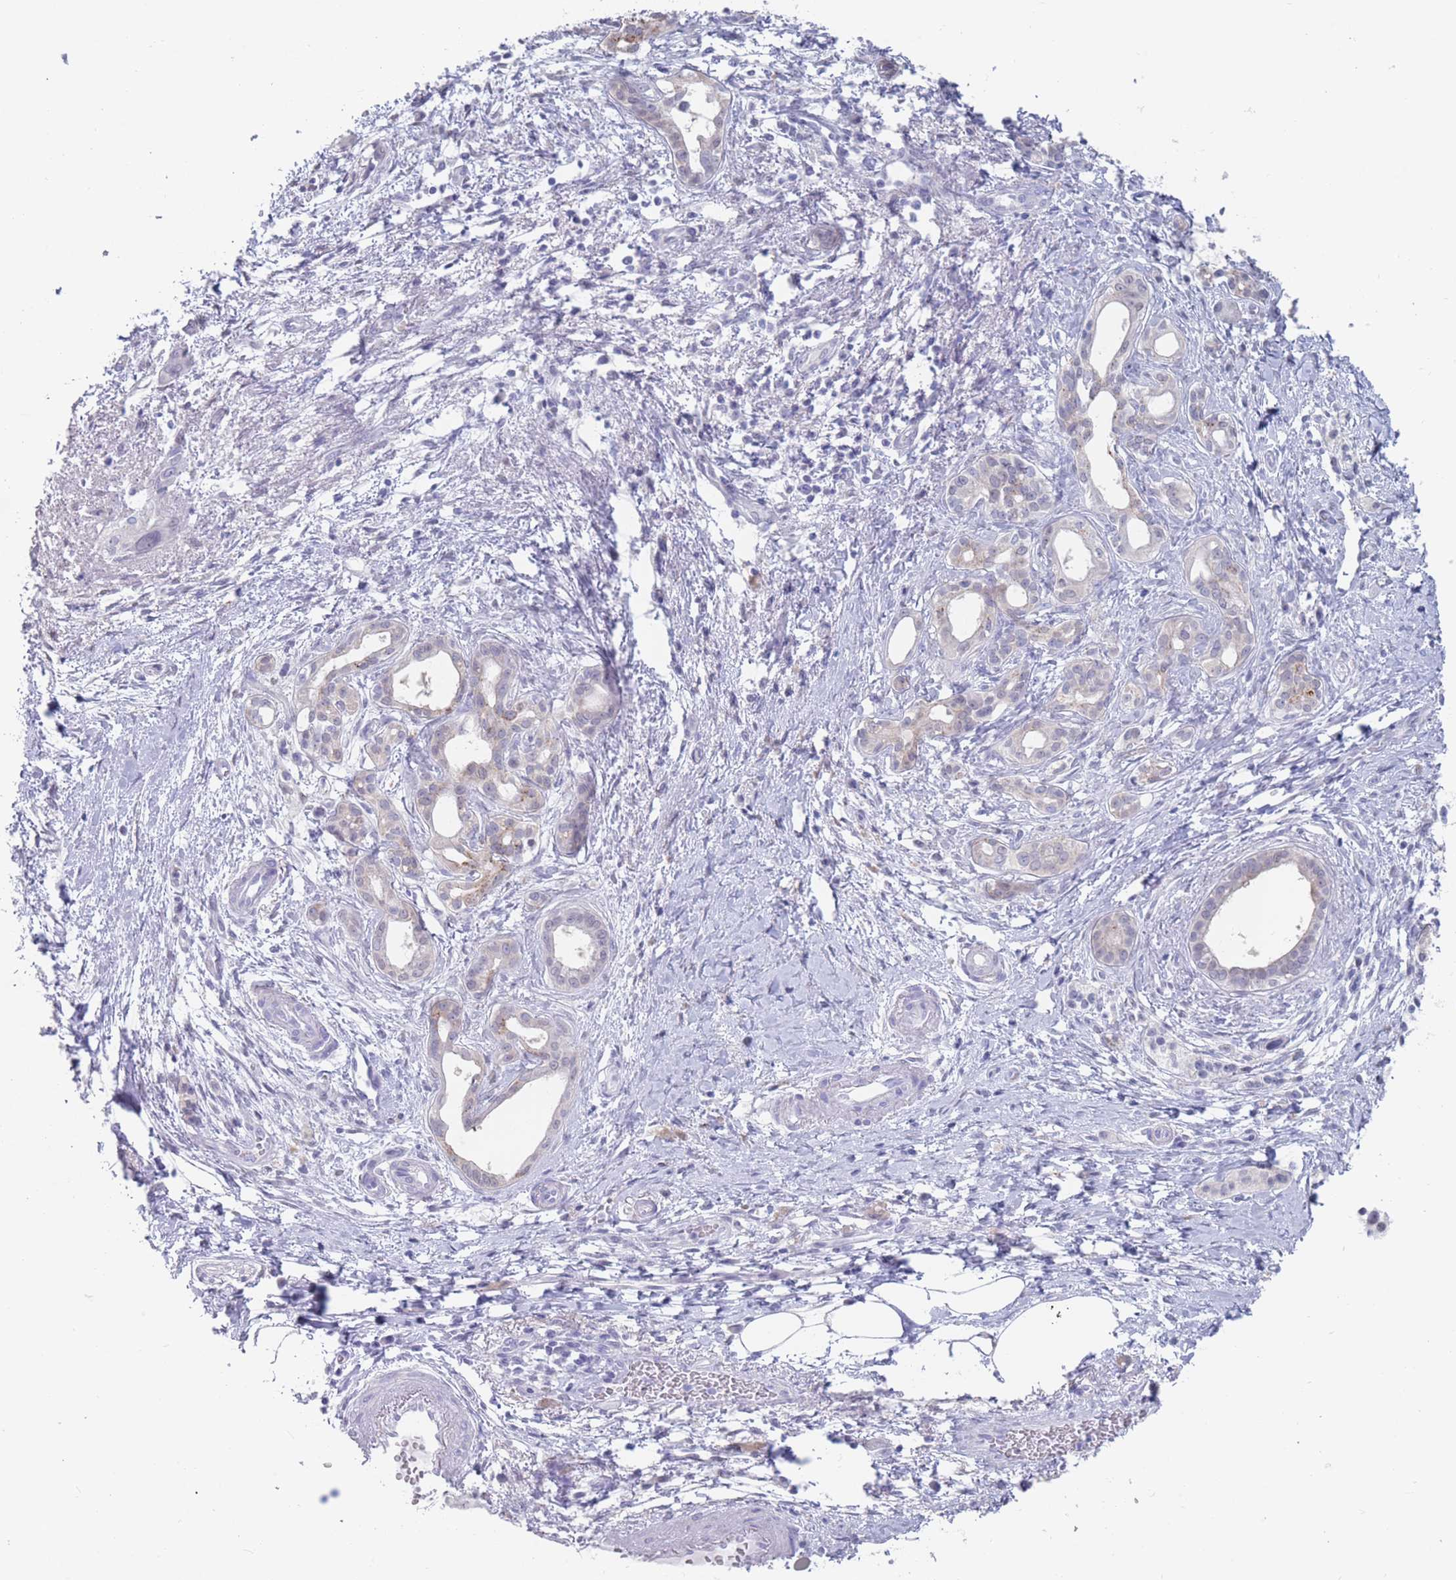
{"staining": {"intensity": "negative", "quantity": "none", "location": "none"}, "tissue": "pancreatic cancer", "cell_type": "Tumor cells", "image_type": "cancer", "snomed": [{"axis": "morphology", "description": "Adenocarcinoma, NOS"}, {"axis": "topography", "description": "Pancreas"}], "caption": "Immunohistochemistry (IHC) histopathology image of neoplastic tissue: pancreatic adenocarcinoma stained with DAB (3,3'-diaminobenzidine) demonstrates no significant protein staining in tumor cells.", "gene": "CYP51A1", "patient": {"sex": "male", "age": 71}}